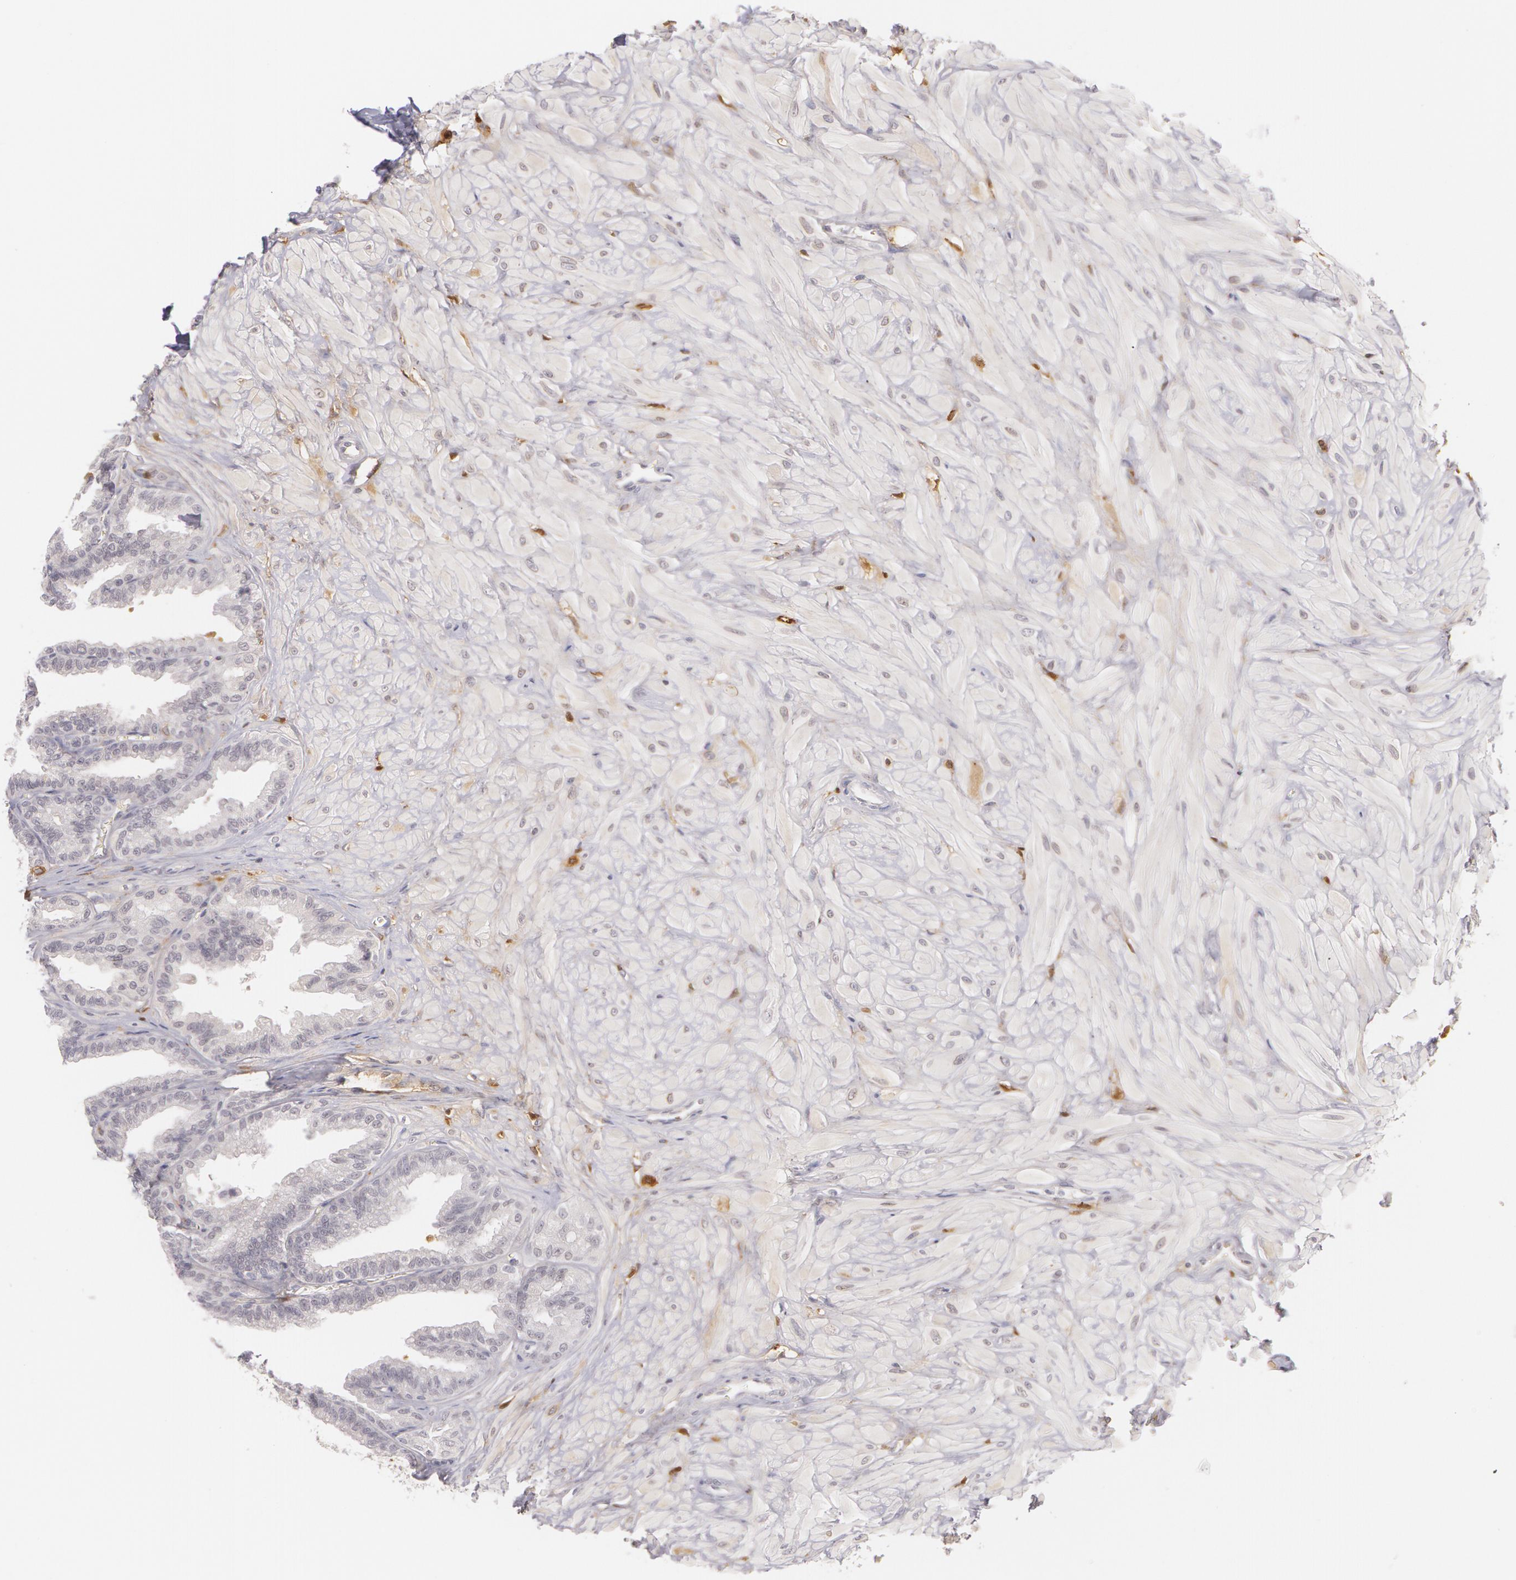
{"staining": {"intensity": "weak", "quantity": "<25%", "location": "cytoplasmic/membranous"}, "tissue": "seminal vesicle", "cell_type": "Glandular cells", "image_type": "normal", "snomed": [{"axis": "morphology", "description": "Normal tissue, NOS"}, {"axis": "topography", "description": "Seminal veicle"}], "caption": "Immunohistochemistry (IHC) of benign seminal vesicle displays no expression in glandular cells.", "gene": "LBP", "patient": {"sex": "male", "age": 26}}